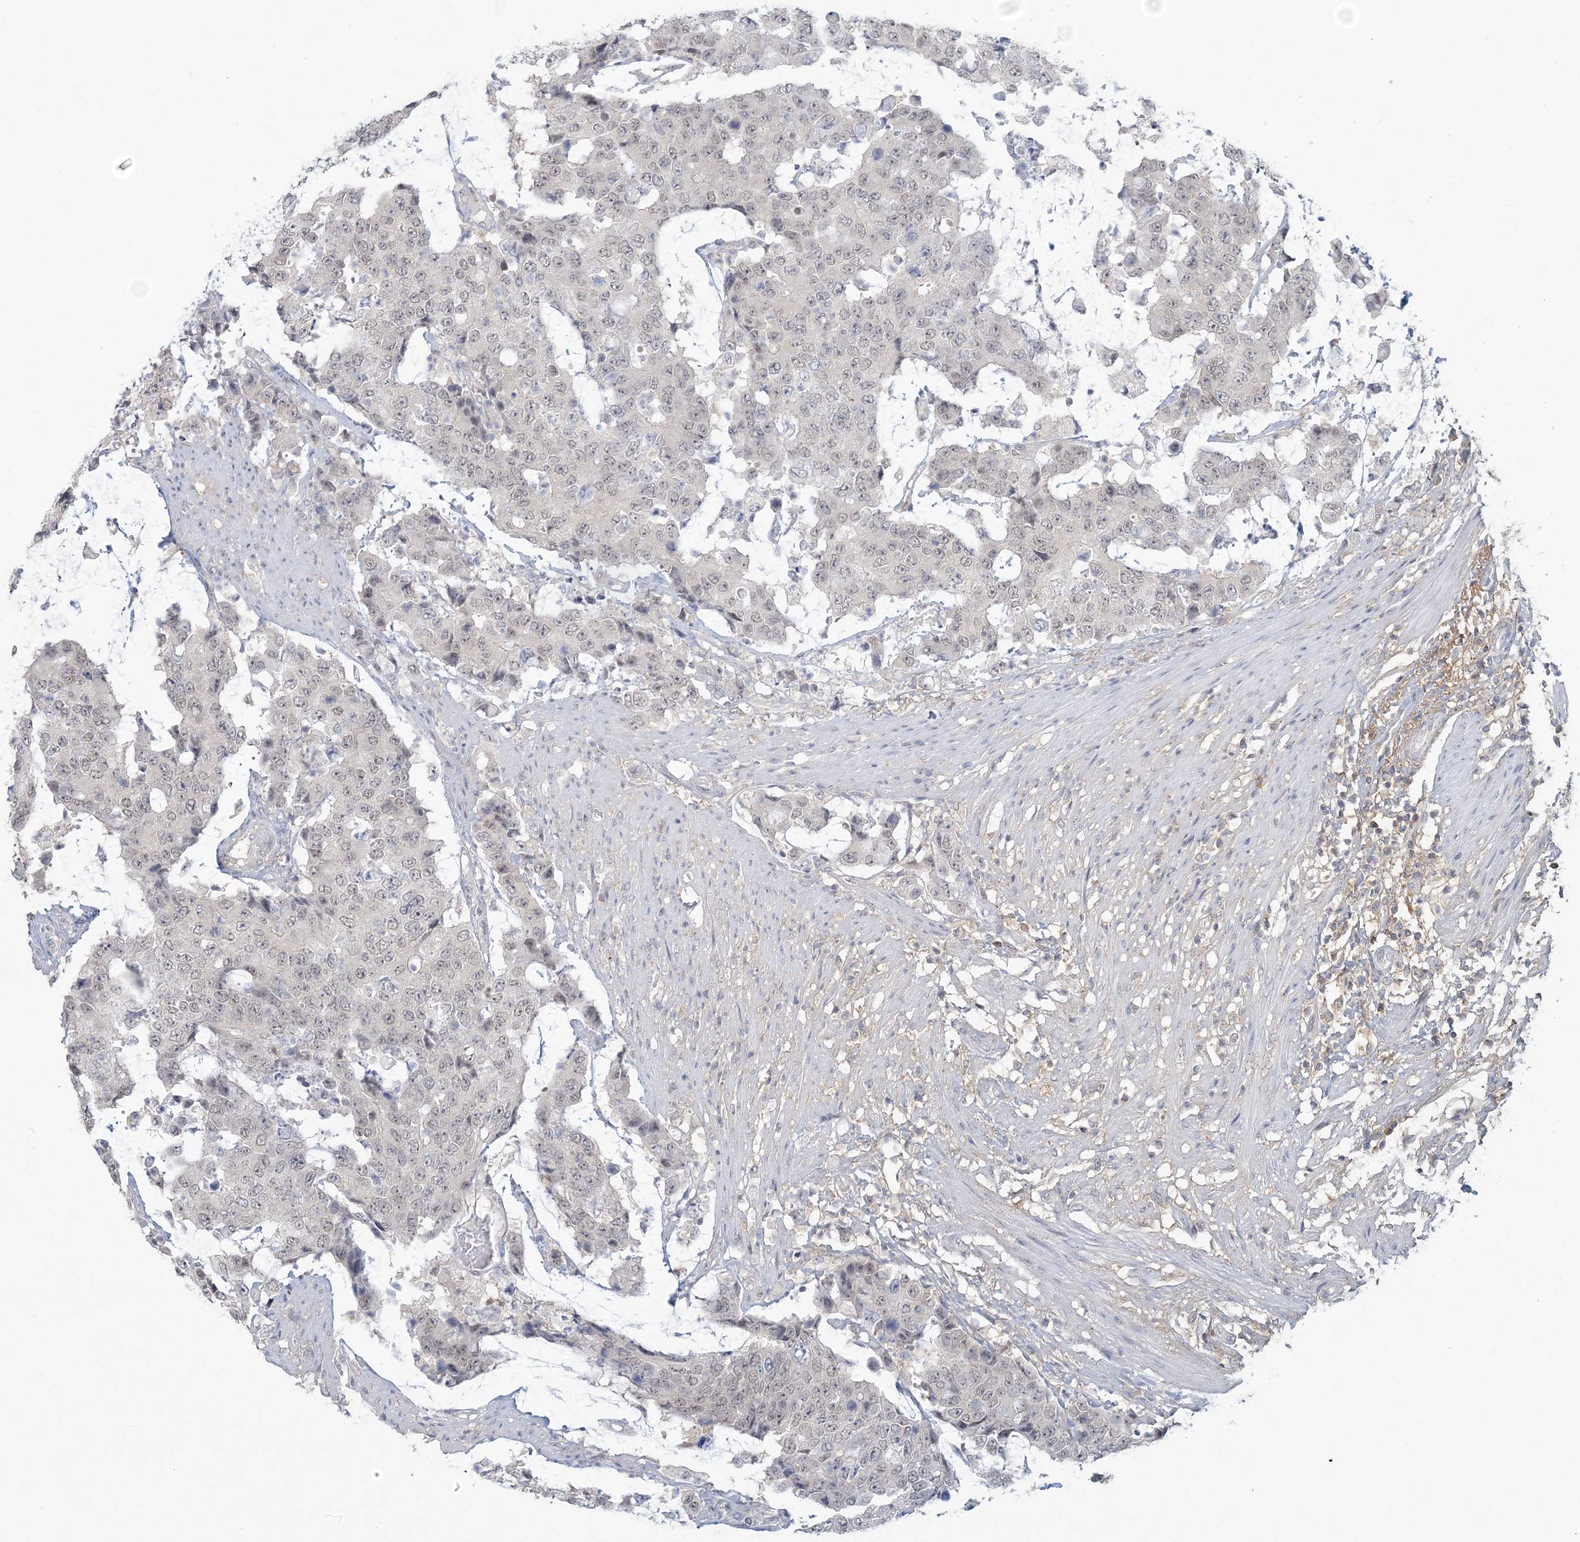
{"staining": {"intensity": "negative", "quantity": "none", "location": "none"}, "tissue": "colorectal cancer", "cell_type": "Tumor cells", "image_type": "cancer", "snomed": [{"axis": "morphology", "description": "Adenocarcinoma, NOS"}, {"axis": "topography", "description": "Colon"}], "caption": "High magnification brightfield microscopy of colorectal adenocarcinoma stained with DAB (3,3'-diaminobenzidine) (brown) and counterstained with hematoxylin (blue): tumor cells show no significant expression. The staining was performed using DAB to visualize the protein expression in brown, while the nuclei were stained in blue with hematoxylin (Magnification: 20x).", "gene": "ANKS1A", "patient": {"sex": "female", "age": 86}}